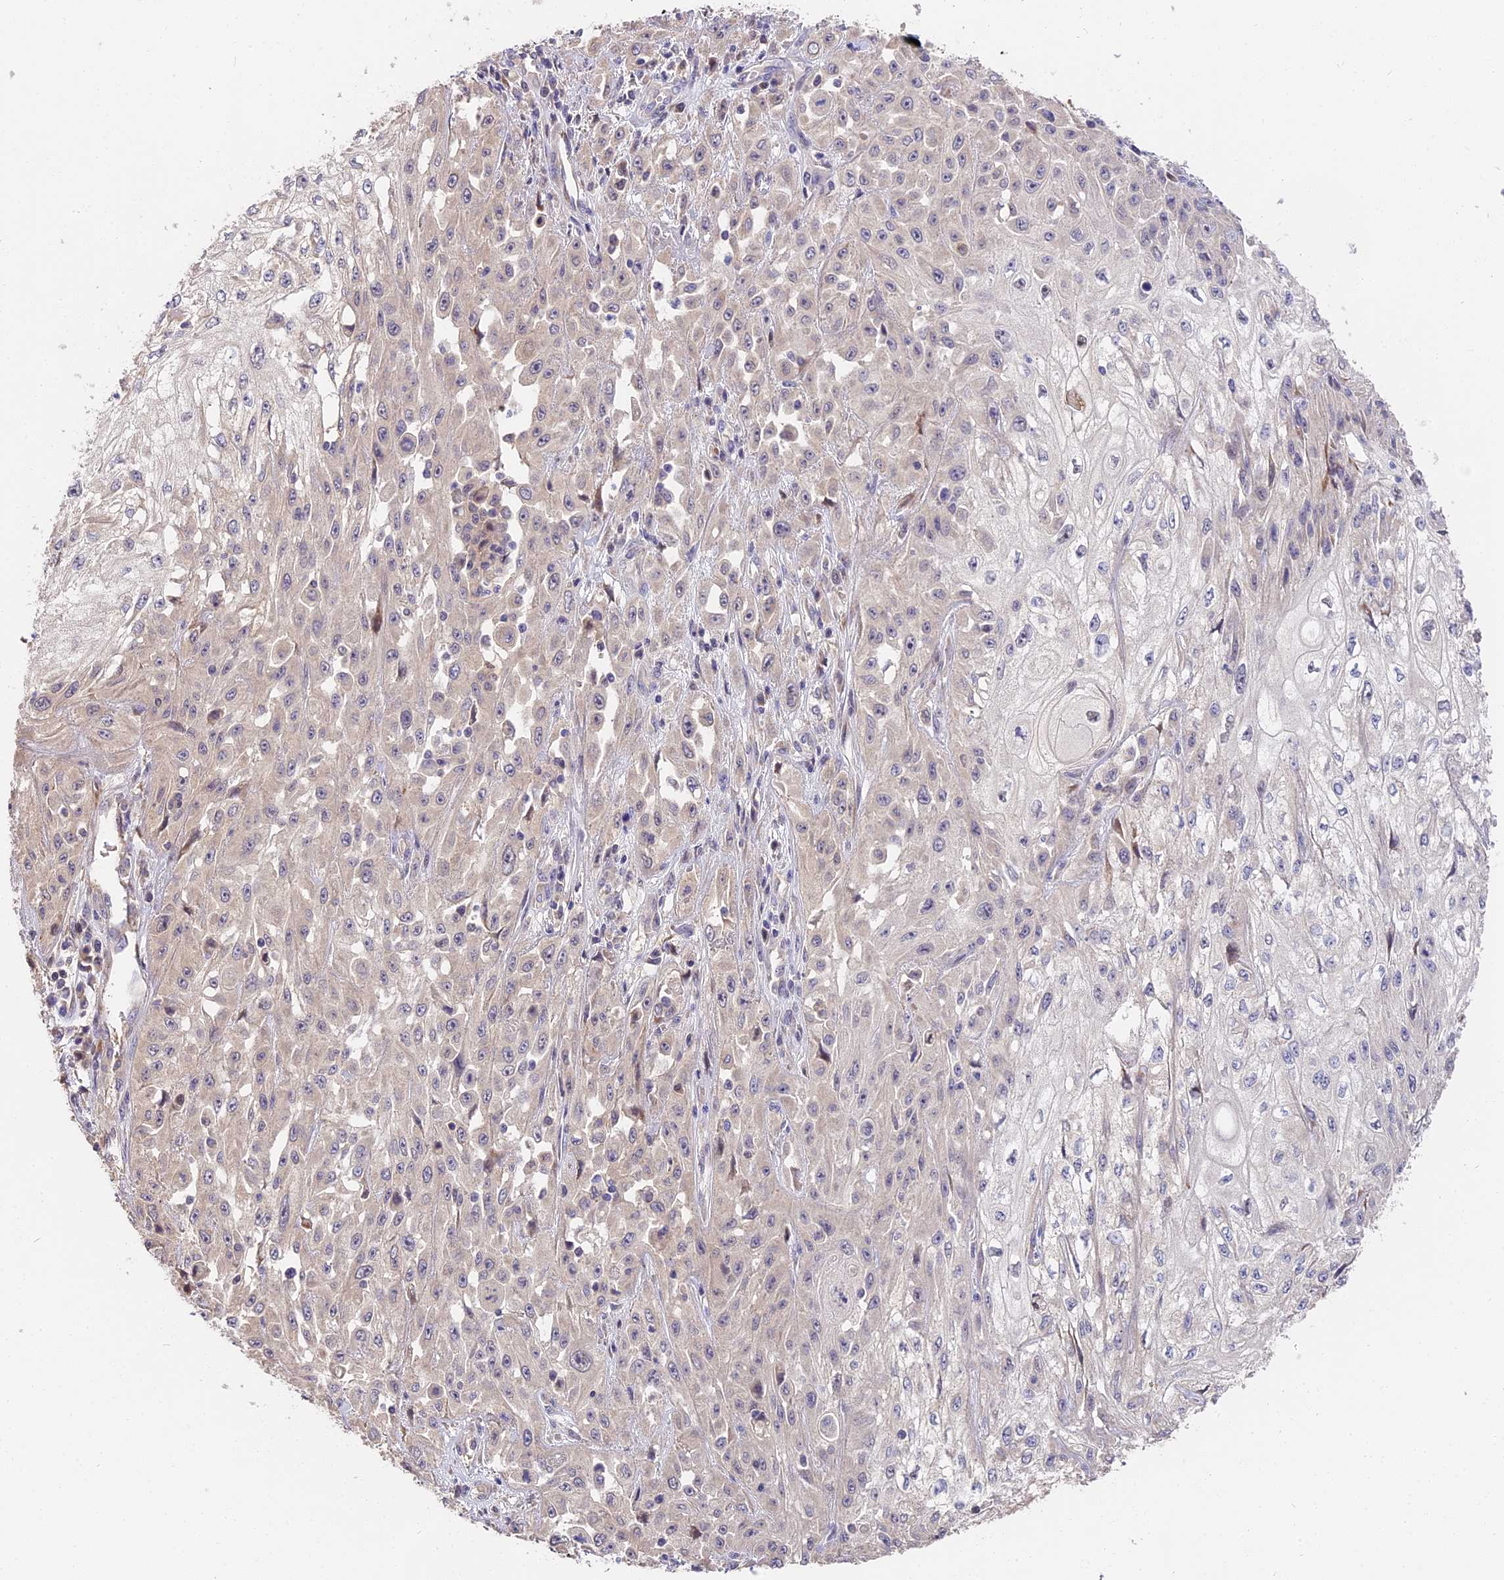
{"staining": {"intensity": "negative", "quantity": "none", "location": "none"}, "tissue": "skin cancer", "cell_type": "Tumor cells", "image_type": "cancer", "snomed": [{"axis": "morphology", "description": "Squamous cell carcinoma, NOS"}, {"axis": "morphology", "description": "Squamous cell carcinoma, metastatic, NOS"}, {"axis": "topography", "description": "Skin"}, {"axis": "topography", "description": "Lymph node"}], "caption": "Tumor cells show no significant staining in skin cancer.", "gene": "BSCL2", "patient": {"sex": "male", "age": 75}}